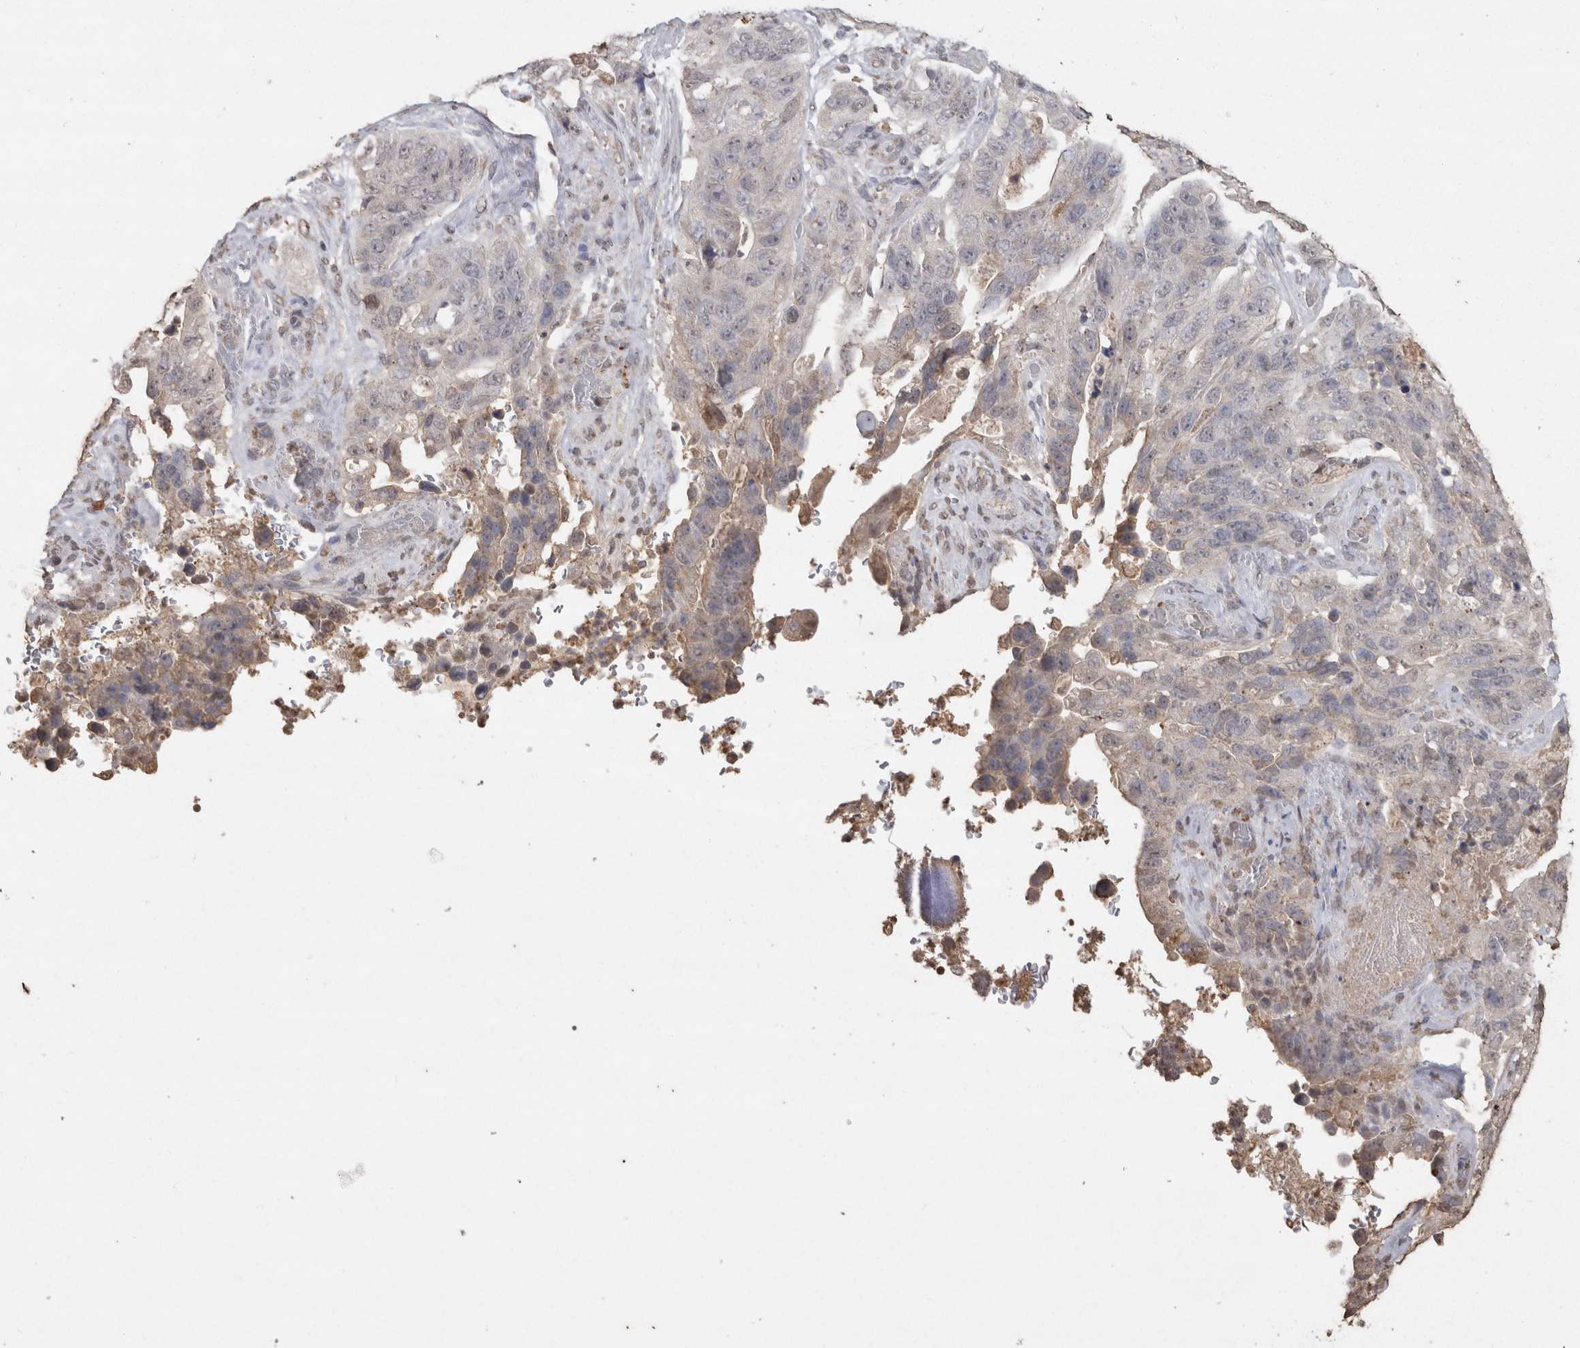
{"staining": {"intensity": "weak", "quantity": "<25%", "location": "cytoplasmic/membranous"}, "tissue": "stomach cancer", "cell_type": "Tumor cells", "image_type": "cancer", "snomed": [{"axis": "morphology", "description": "Adenocarcinoma, NOS"}, {"axis": "topography", "description": "Stomach"}], "caption": "Immunohistochemistry photomicrograph of stomach cancer (adenocarcinoma) stained for a protein (brown), which demonstrates no staining in tumor cells. The staining is performed using DAB brown chromogen with nuclei counter-stained in using hematoxylin.", "gene": "CRELD2", "patient": {"sex": "female", "age": 89}}